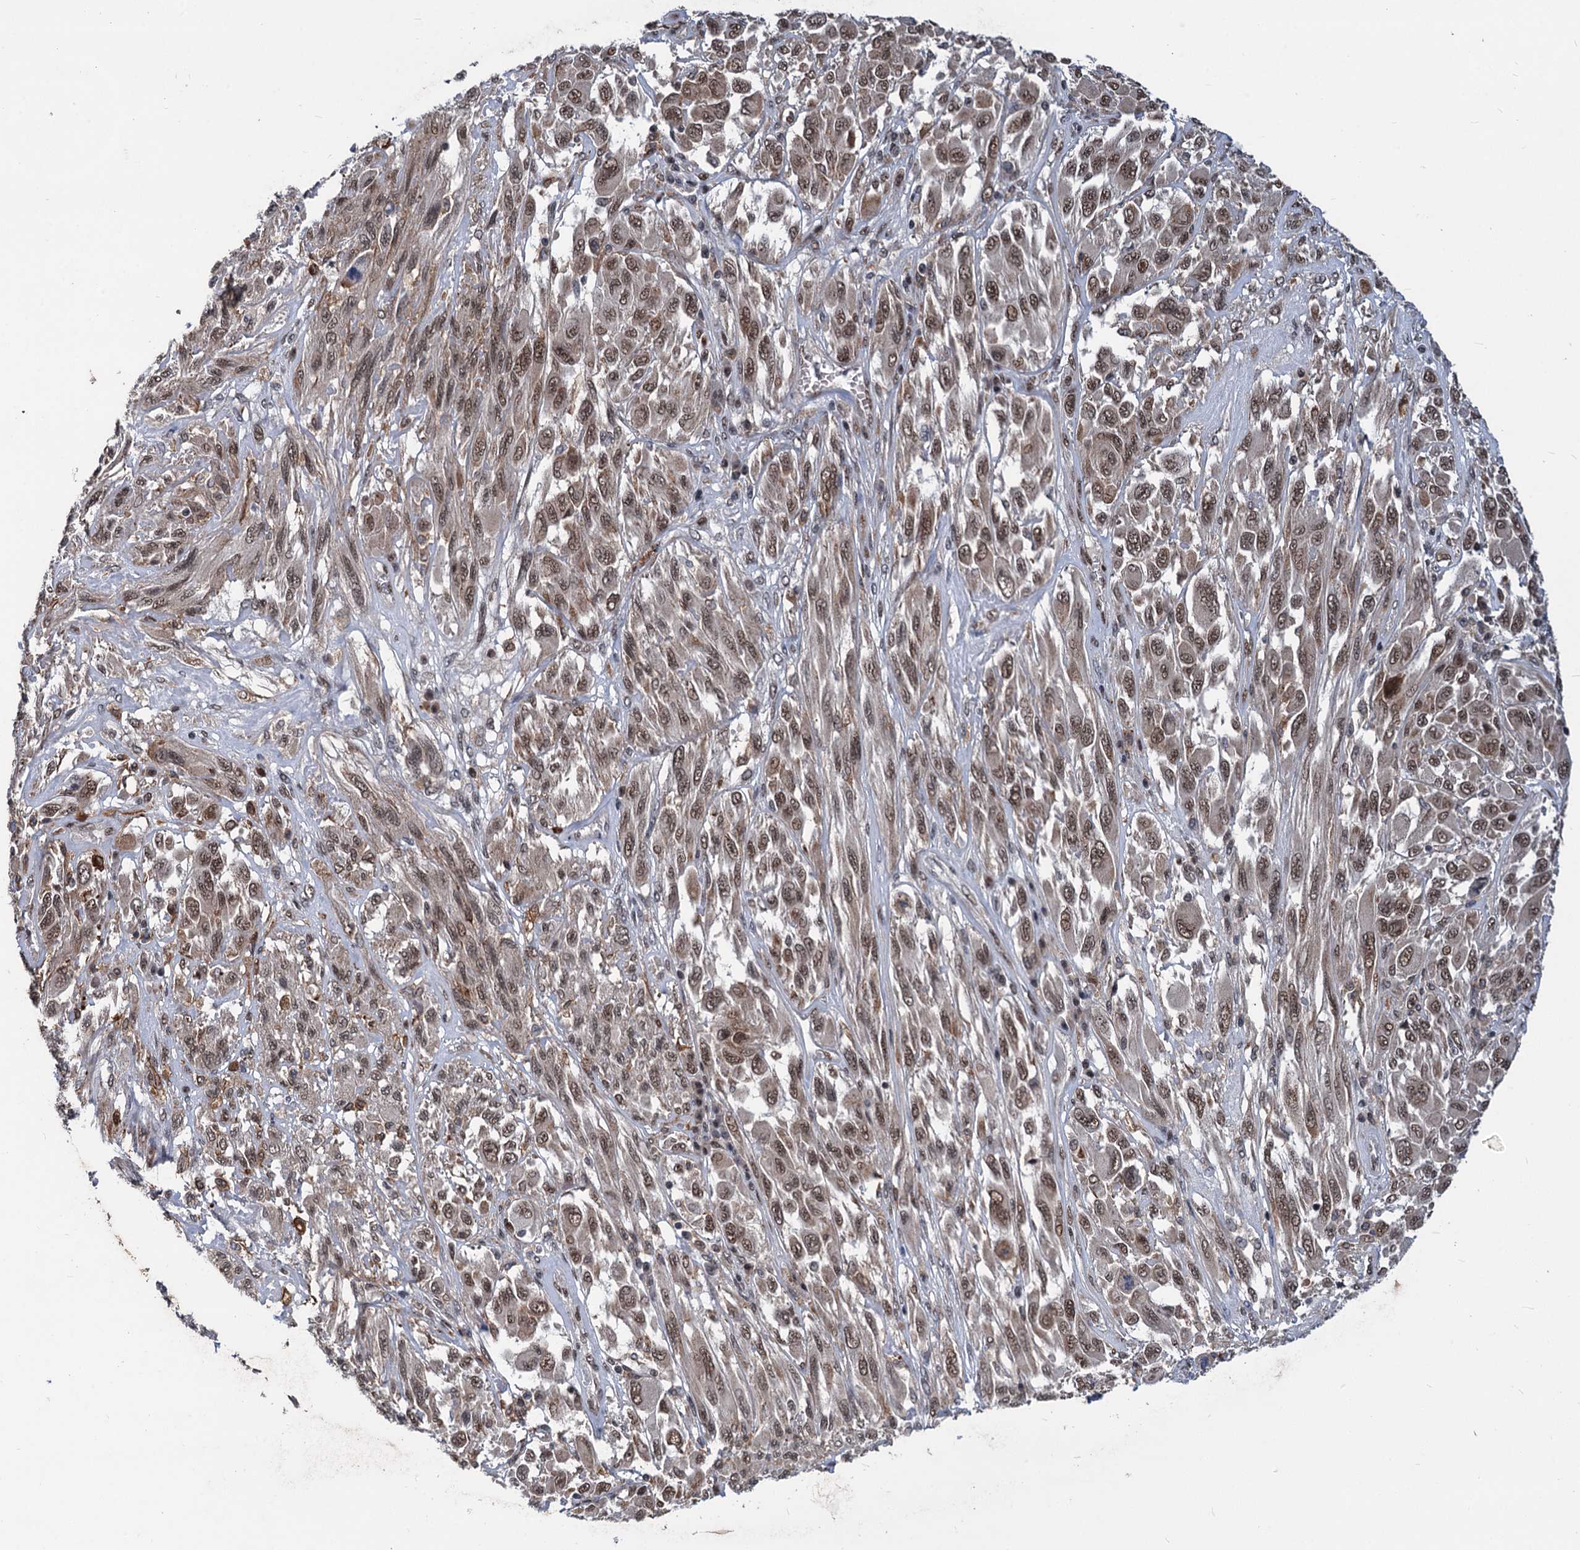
{"staining": {"intensity": "moderate", "quantity": ">75%", "location": "nuclear"}, "tissue": "melanoma", "cell_type": "Tumor cells", "image_type": "cancer", "snomed": [{"axis": "morphology", "description": "Malignant melanoma, NOS"}, {"axis": "topography", "description": "Skin"}], "caption": "The histopathology image reveals immunohistochemical staining of melanoma. There is moderate nuclear expression is identified in approximately >75% of tumor cells.", "gene": "PHF8", "patient": {"sex": "female", "age": 91}}